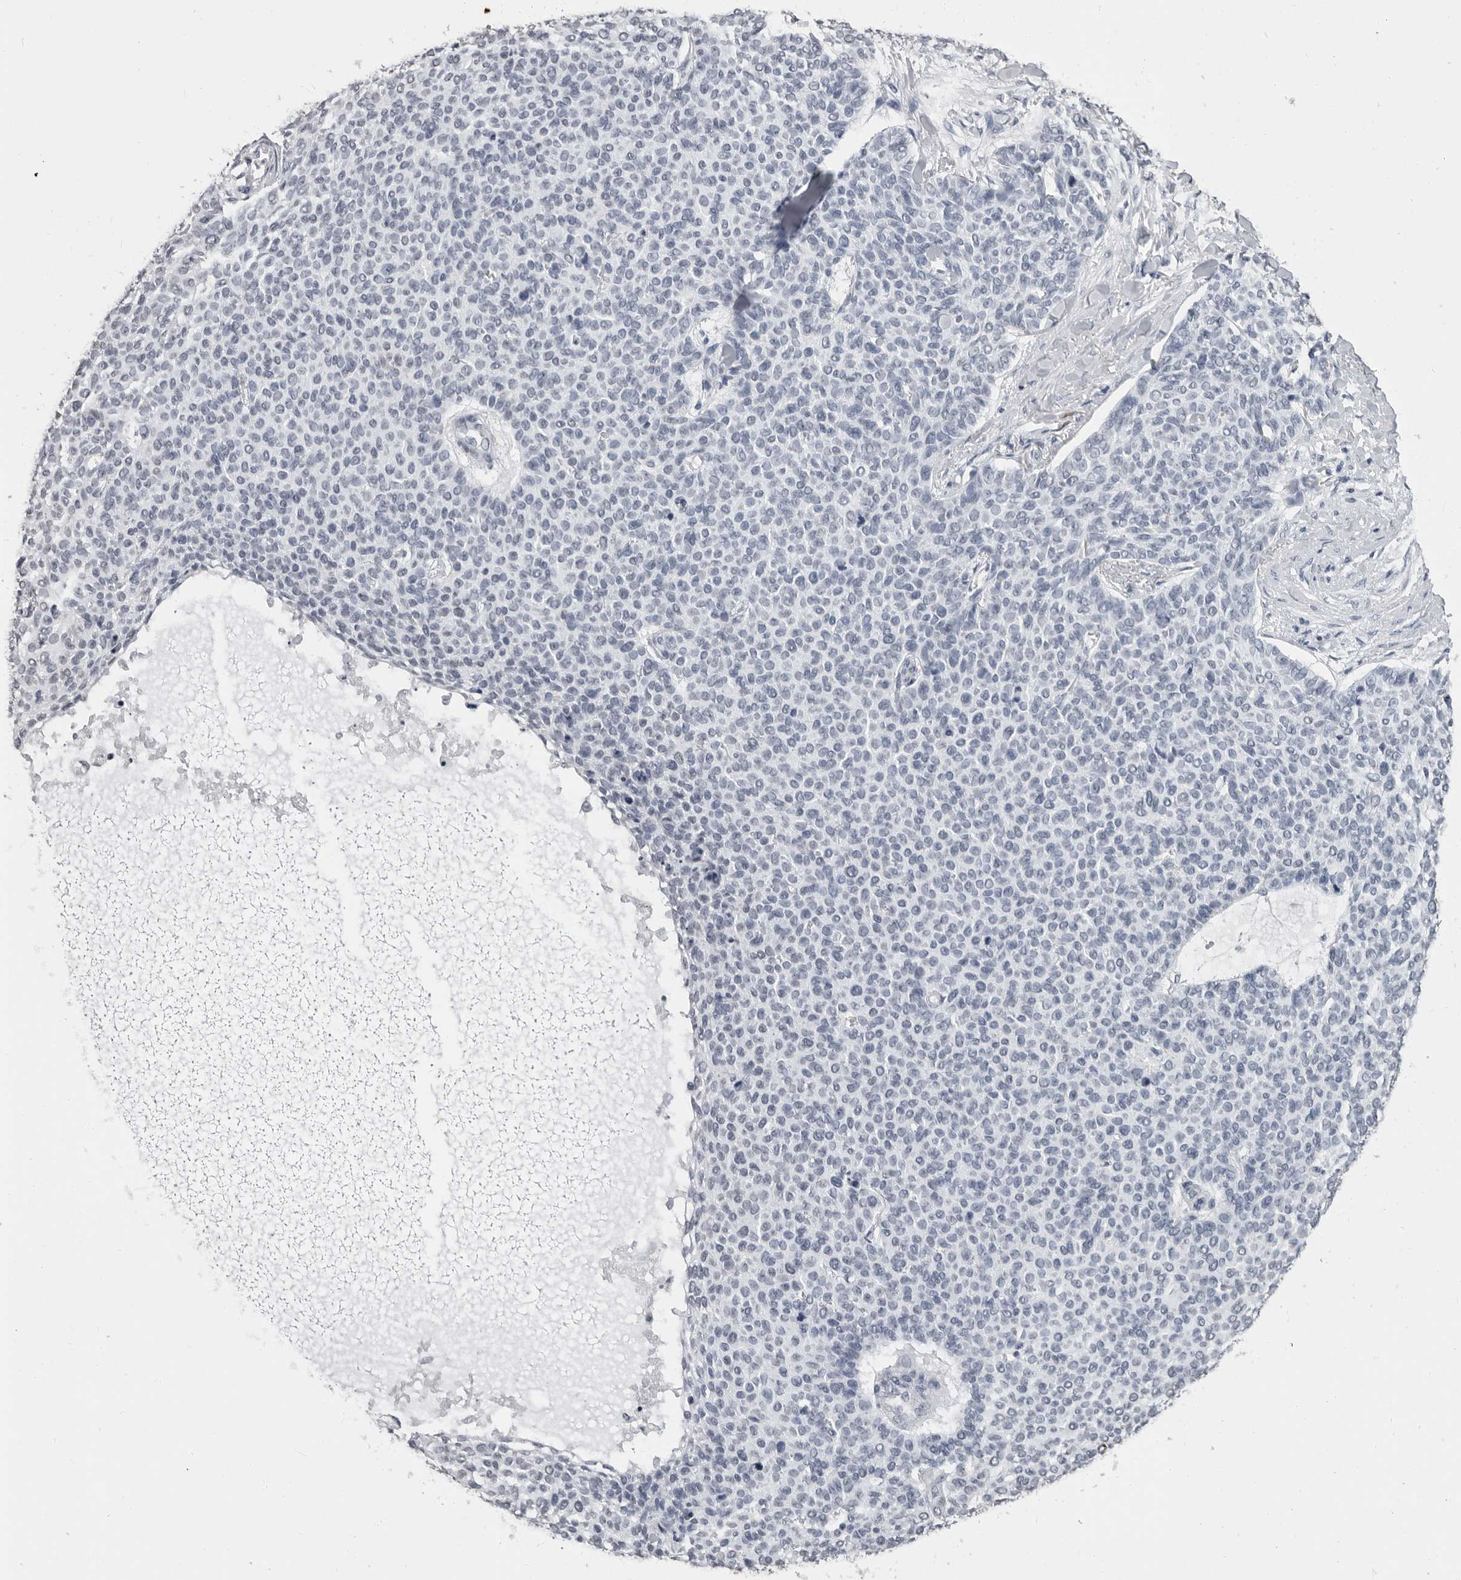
{"staining": {"intensity": "negative", "quantity": "none", "location": "none"}, "tissue": "skin cancer", "cell_type": "Tumor cells", "image_type": "cancer", "snomed": [{"axis": "morphology", "description": "Normal tissue, NOS"}, {"axis": "morphology", "description": "Basal cell carcinoma"}, {"axis": "topography", "description": "Skin"}], "caption": "An immunohistochemistry histopathology image of skin cancer (basal cell carcinoma) is shown. There is no staining in tumor cells of skin cancer (basal cell carcinoma).", "gene": "HEPACAM", "patient": {"sex": "male", "age": 50}}